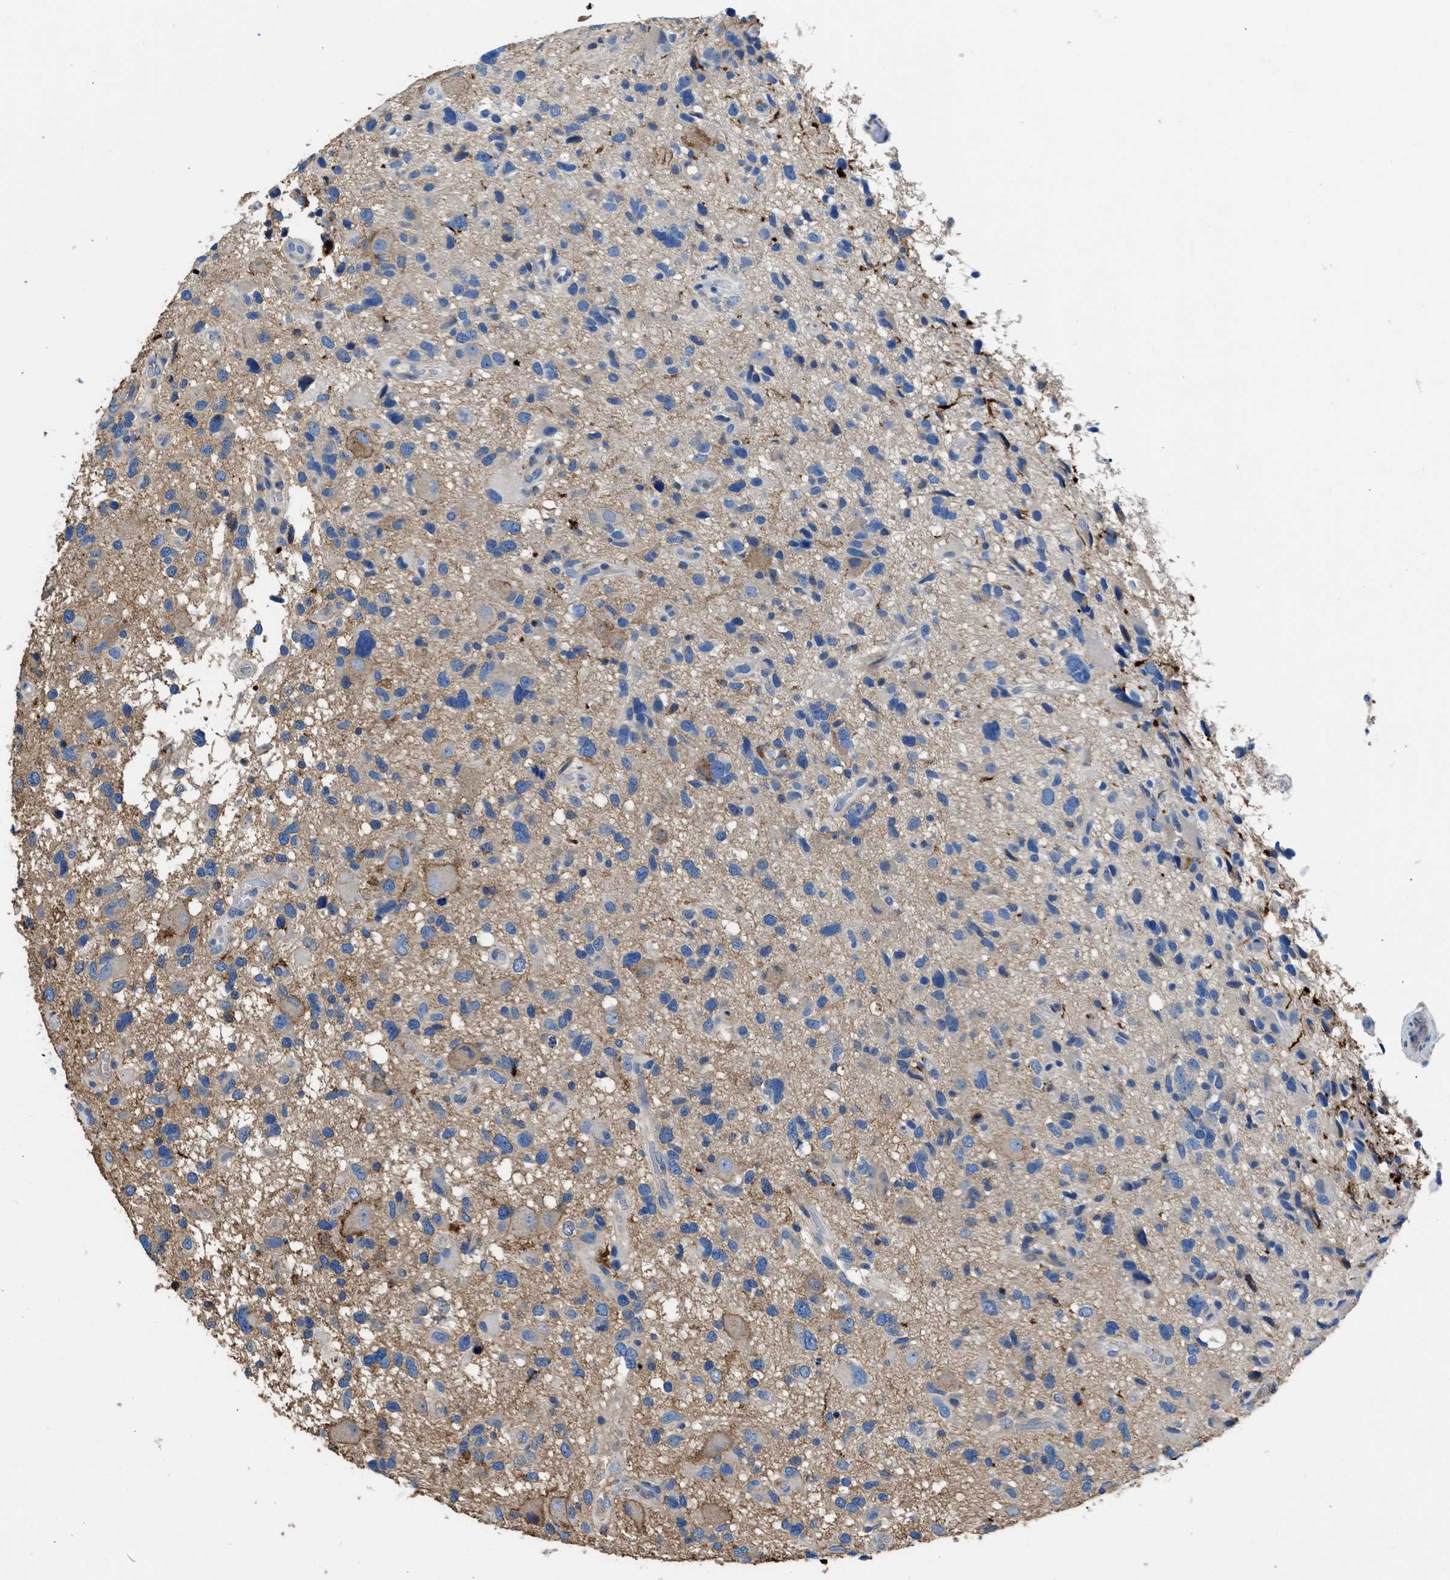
{"staining": {"intensity": "moderate", "quantity": "<25%", "location": "cytoplasmic/membranous"}, "tissue": "glioma", "cell_type": "Tumor cells", "image_type": "cancer", "snomed": [{"axis": "morphology", "description": "Glioma, malignant, High grade"}, {"axis": "topography", "description": "Brain"}], "caption": "Immunohistochemical staining of human malignant high-grade glioma displays low levels of moderate cytoplasmic/membranous positivity in approximately <25% of tumor cells.", "gene": "KCNQ4", "patient": {"sex": "male", "age": 33}}